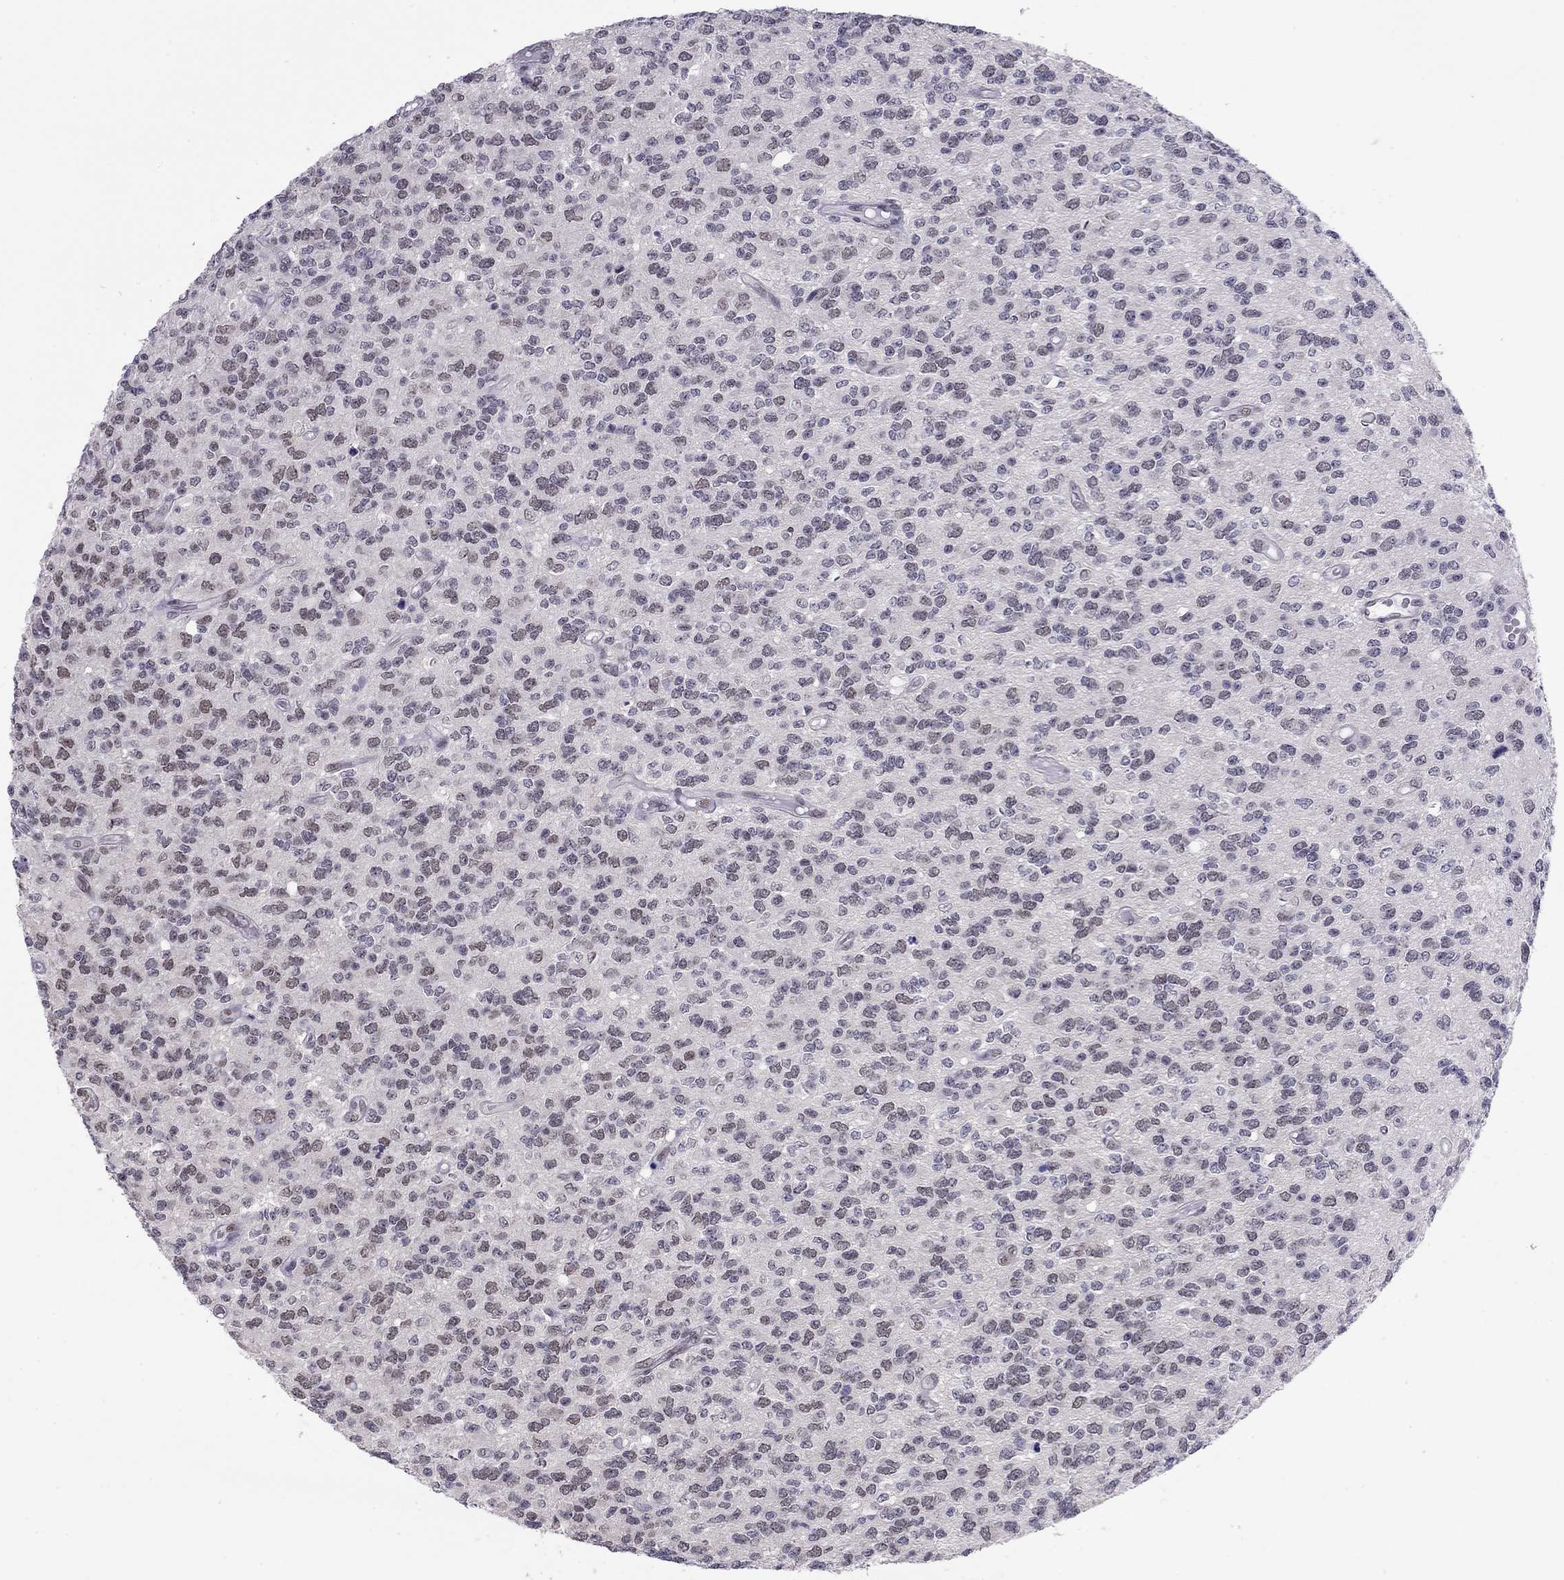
{"staining": {"intensity": "weak", "quantity": "<25%", "location": "nuclear"}, "tissue": "glioma", "cell_type": "Tumor cells", "image_type": "cancer", "snomed": [{"axis": "morphology", "description": "Glioma, malignant, Low grade"}, {"axis": "topography", "description": "Brain"}], "caption": "This is an immunohistochemistry histopathology image of glioma. There is no expression in tumor cells.", "gene": "DOT1L", "patient": {"sex": "female", "age": 45}}